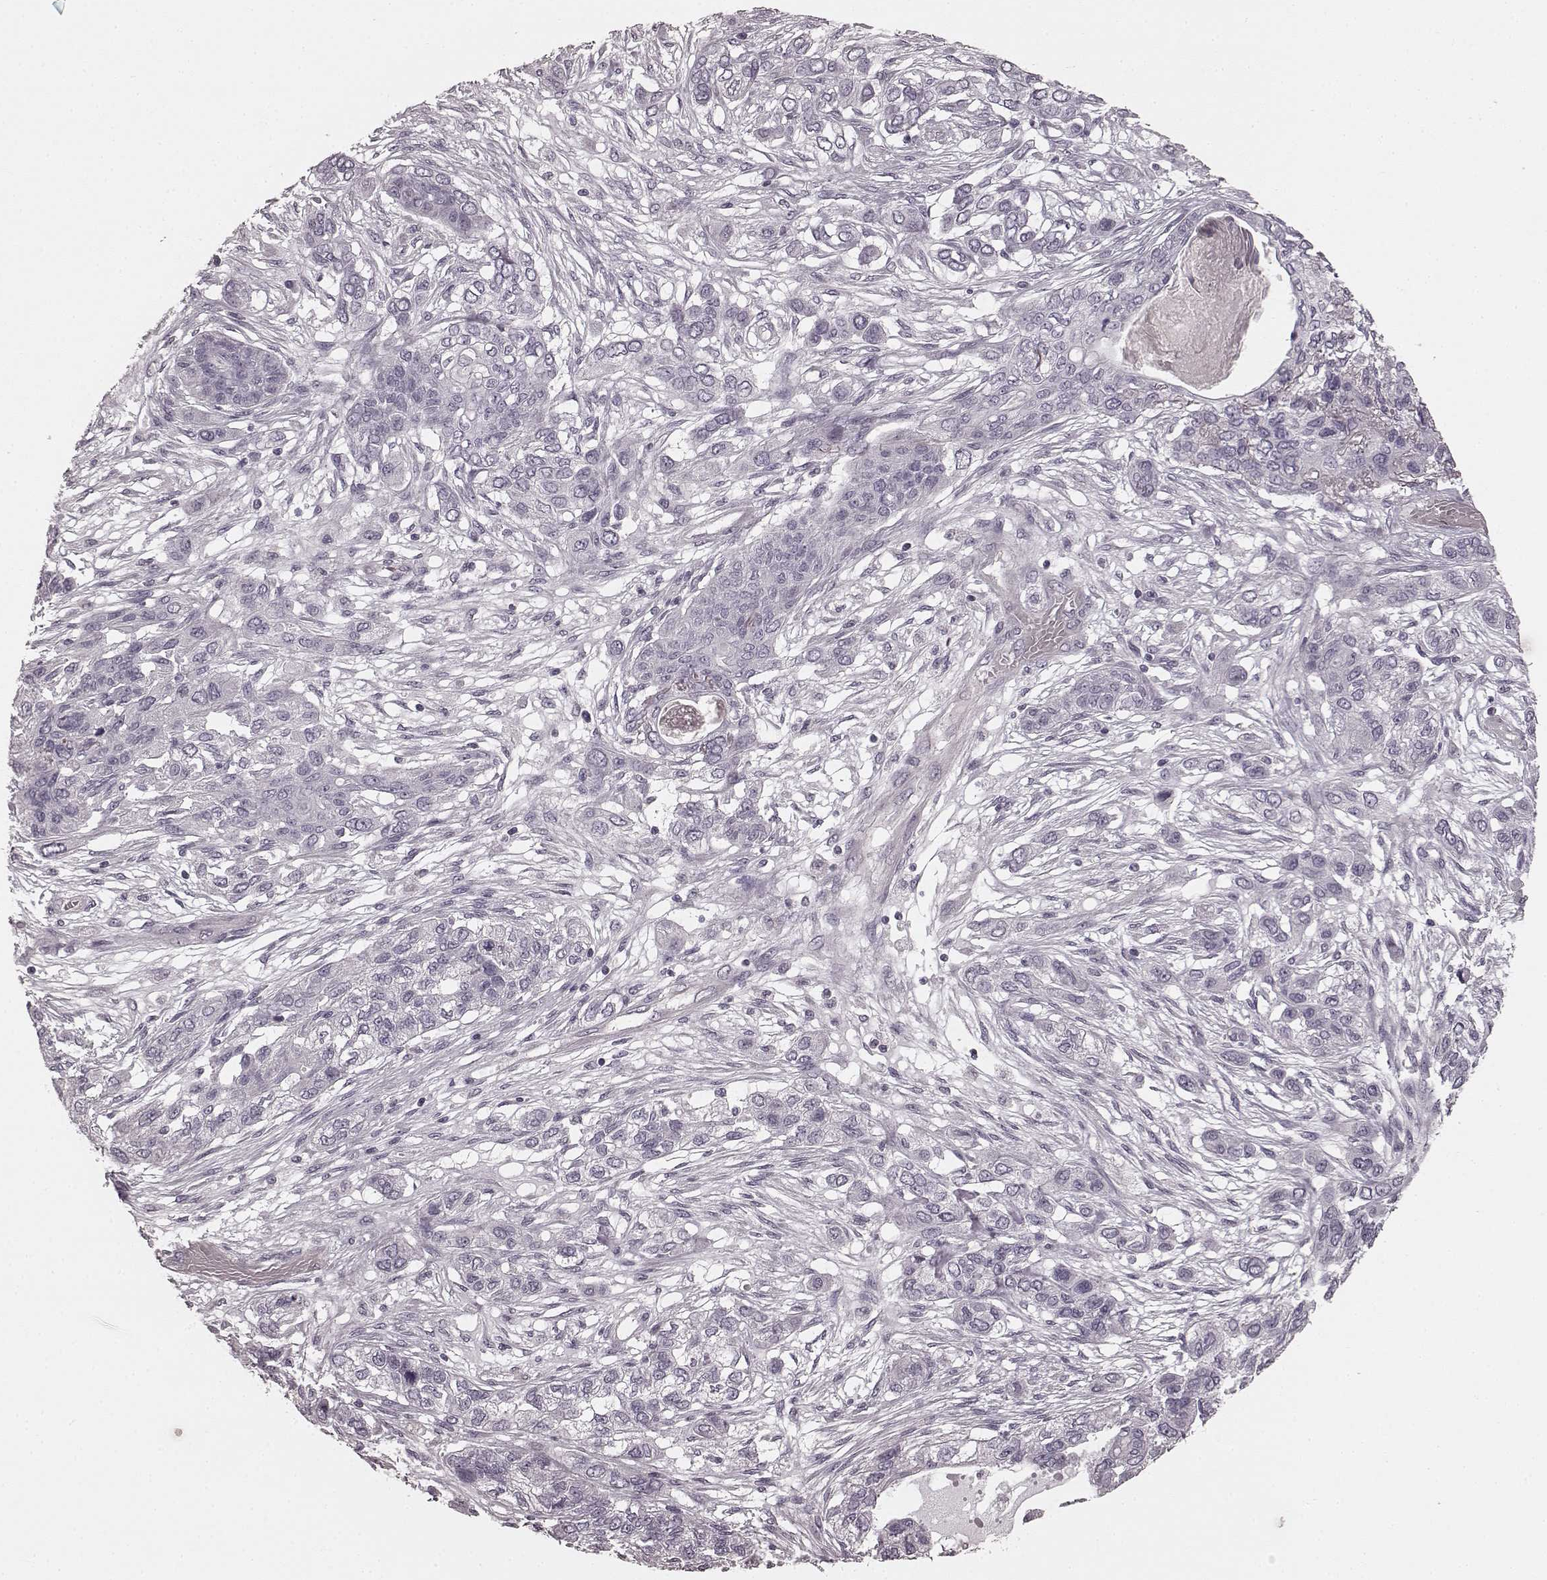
{"staining": {"intensity": "negative", "quantity": "none", "location": "none"}, "tissue": "lung cancer", "cell_type": "Tumor cells", "image_type": "cancer", "snomed": [{"axis": "morphology", "description": "Squamous cell carcinoma, NOS"}, {"axis": "topography", "description": "Lung"}], "caption": "Photomicrograph shows no significant protein staining in tumor cells of lung cancer (squamous cell carcinoma).", "gene": "PRKCE", "patient": {"sex": "female", "age": 70}}